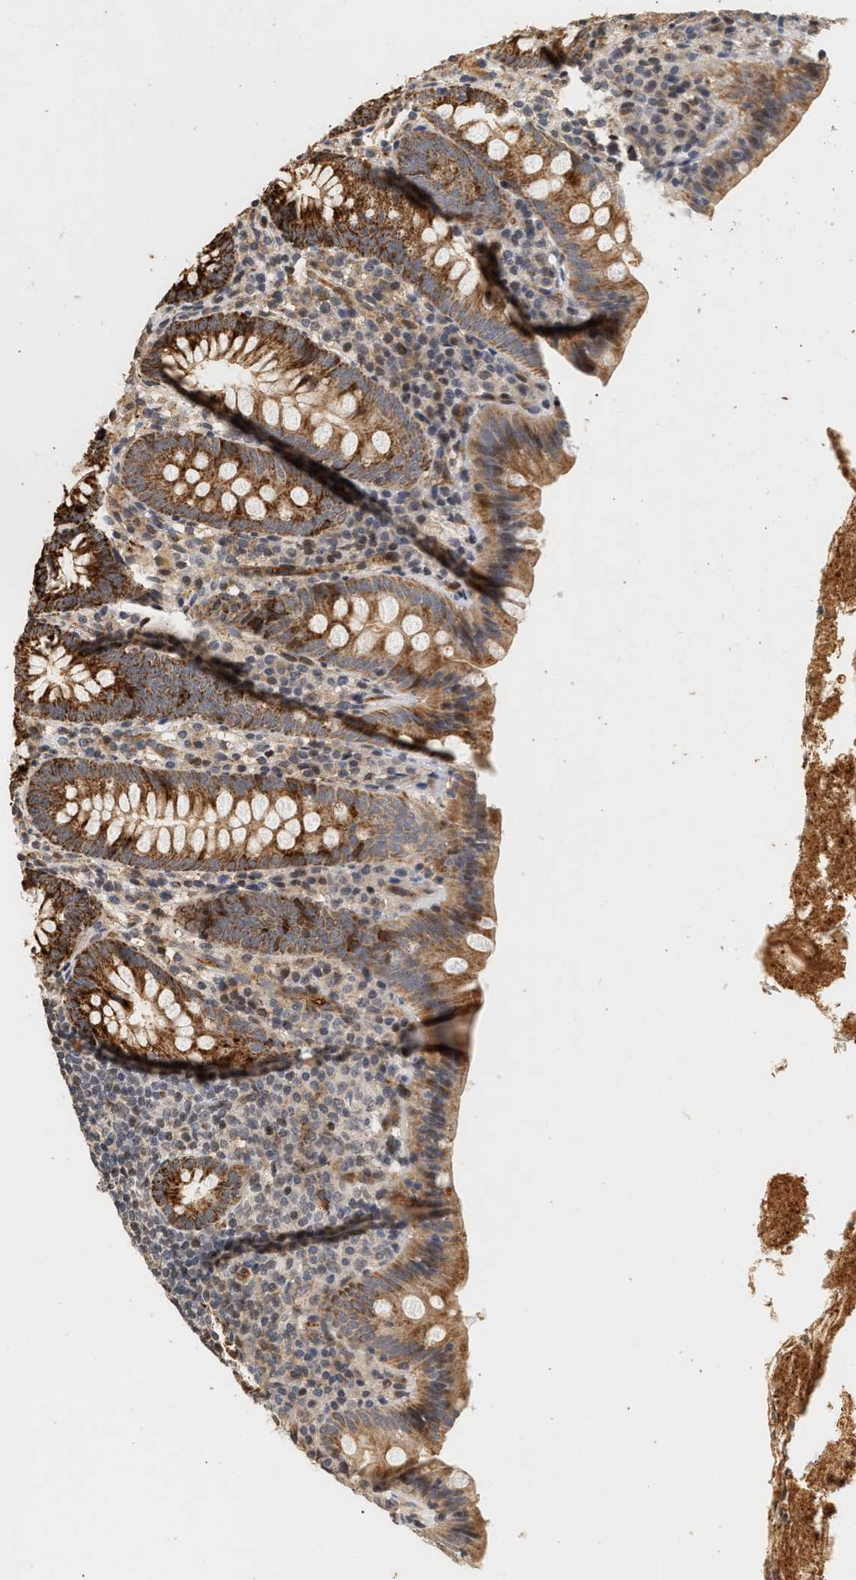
{"staining": {"intensity": "strong", "quantity": ">75%", "location": "cytoplasmic/membranous"}, "tissue": "appendix", "cell_type": "Glandular cells", "image_type": "normal", "snomed": [{"axis": "morphology", "description": "Normal tissue, NOS"}, {"axis": "topography", "description": "Appendix"}], "caption": "Immunohistochemistry (IHC) micrograph of unremarkable appendix stained for a protein (brown), which displays high levels of strong cytoplasmic/membranous positivity in about >75% of glandular cells.", "gene": "PLXND1", "patient": {"sex": "male", "age": 52}}